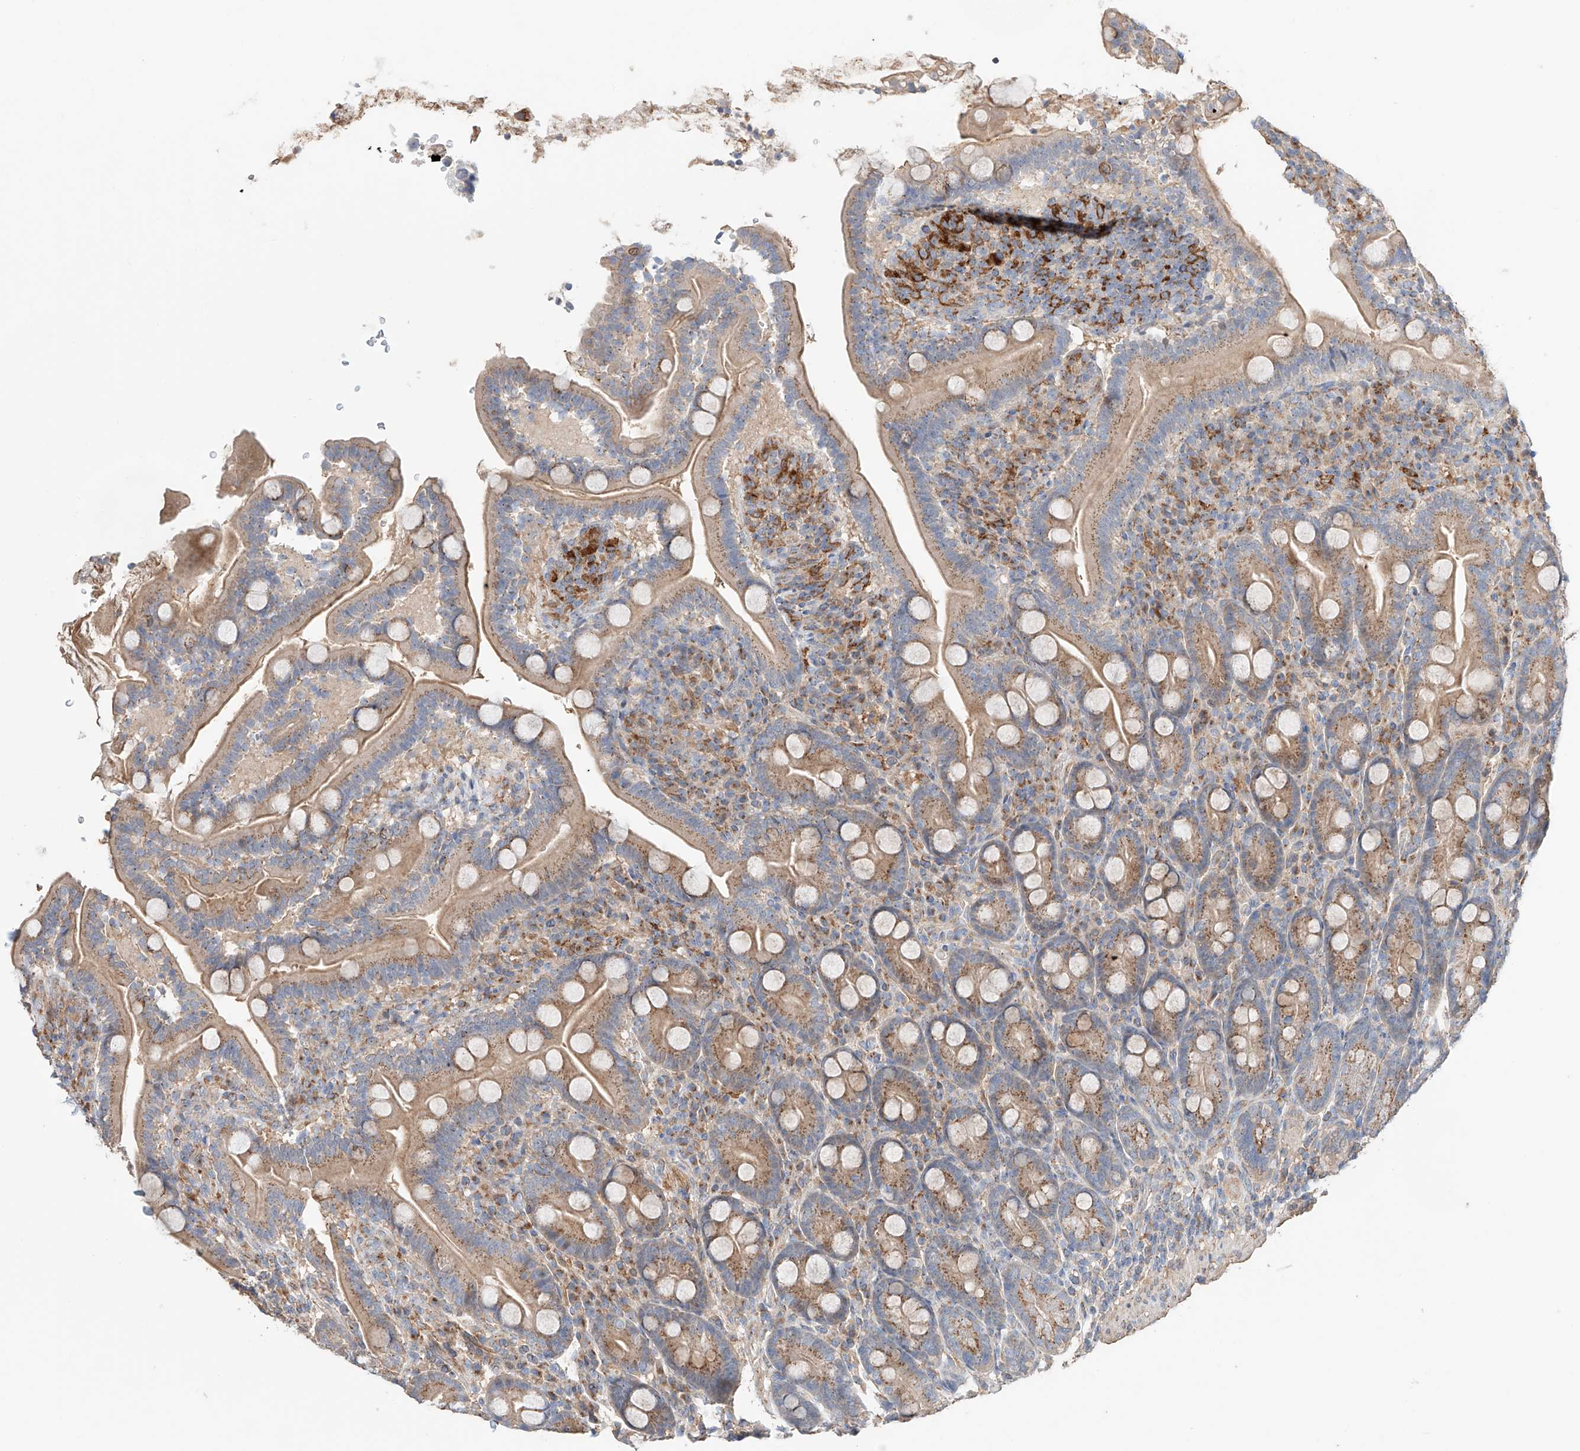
{"staining": {"intensity": "moderate", "quantity": ">75%", "location": "cytoplasmic/membranous"}, "tissue": "duodenum", "cell_type": "Glandular cells", "image_type": "normal", "snomed": [{"axis": "morphology", "description": "Normal tissue, NOS"}, {"axis": "topography", "description": "Duodenum"}], "caption": "A medium amount of moderate cytoplasmic/membranous expression is present in approximately >75% of glandular cells in normal duodenum.", "gene": "MOSPD1", "patient": {"sex": "male", "age": 35}}